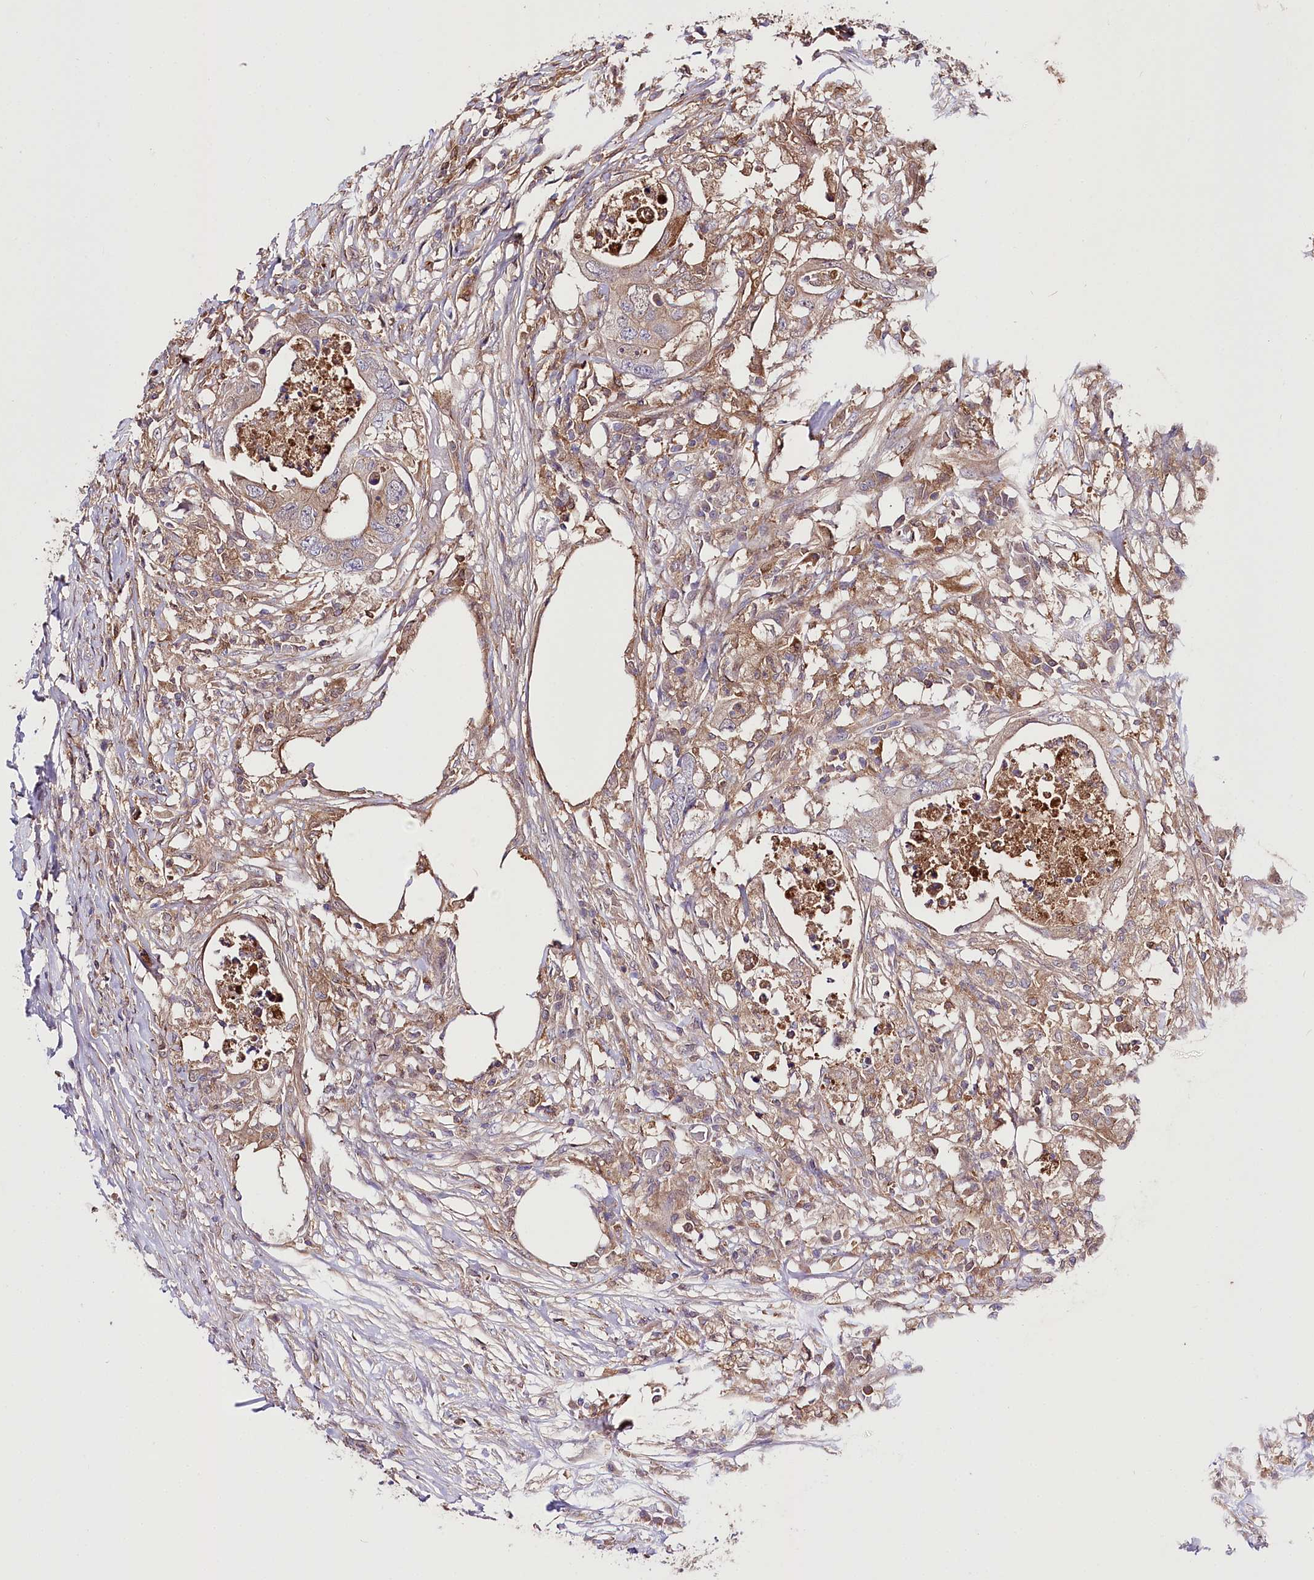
{"staining": {"intensity": "weak", "quantity": ">75%", "location": "cytoplasmic/membranous"}, "tissue": "colorectal cancer", "cell_type": "Tumor cells", "image_type": "cancer", "snomed": [{"axis": "morphology", "description": "Adenocarcinoma, NOS"}, {"axis": "topography", "description": "Colon"}], "caption": "IHC of colorectal cancer (adenocarcinoma) shows low levels of weak cytoplasmic/membranous staining in about >75% of tumor cells.", "gene": "UGP2", "patient": {"sex": "male", "age": 71}}